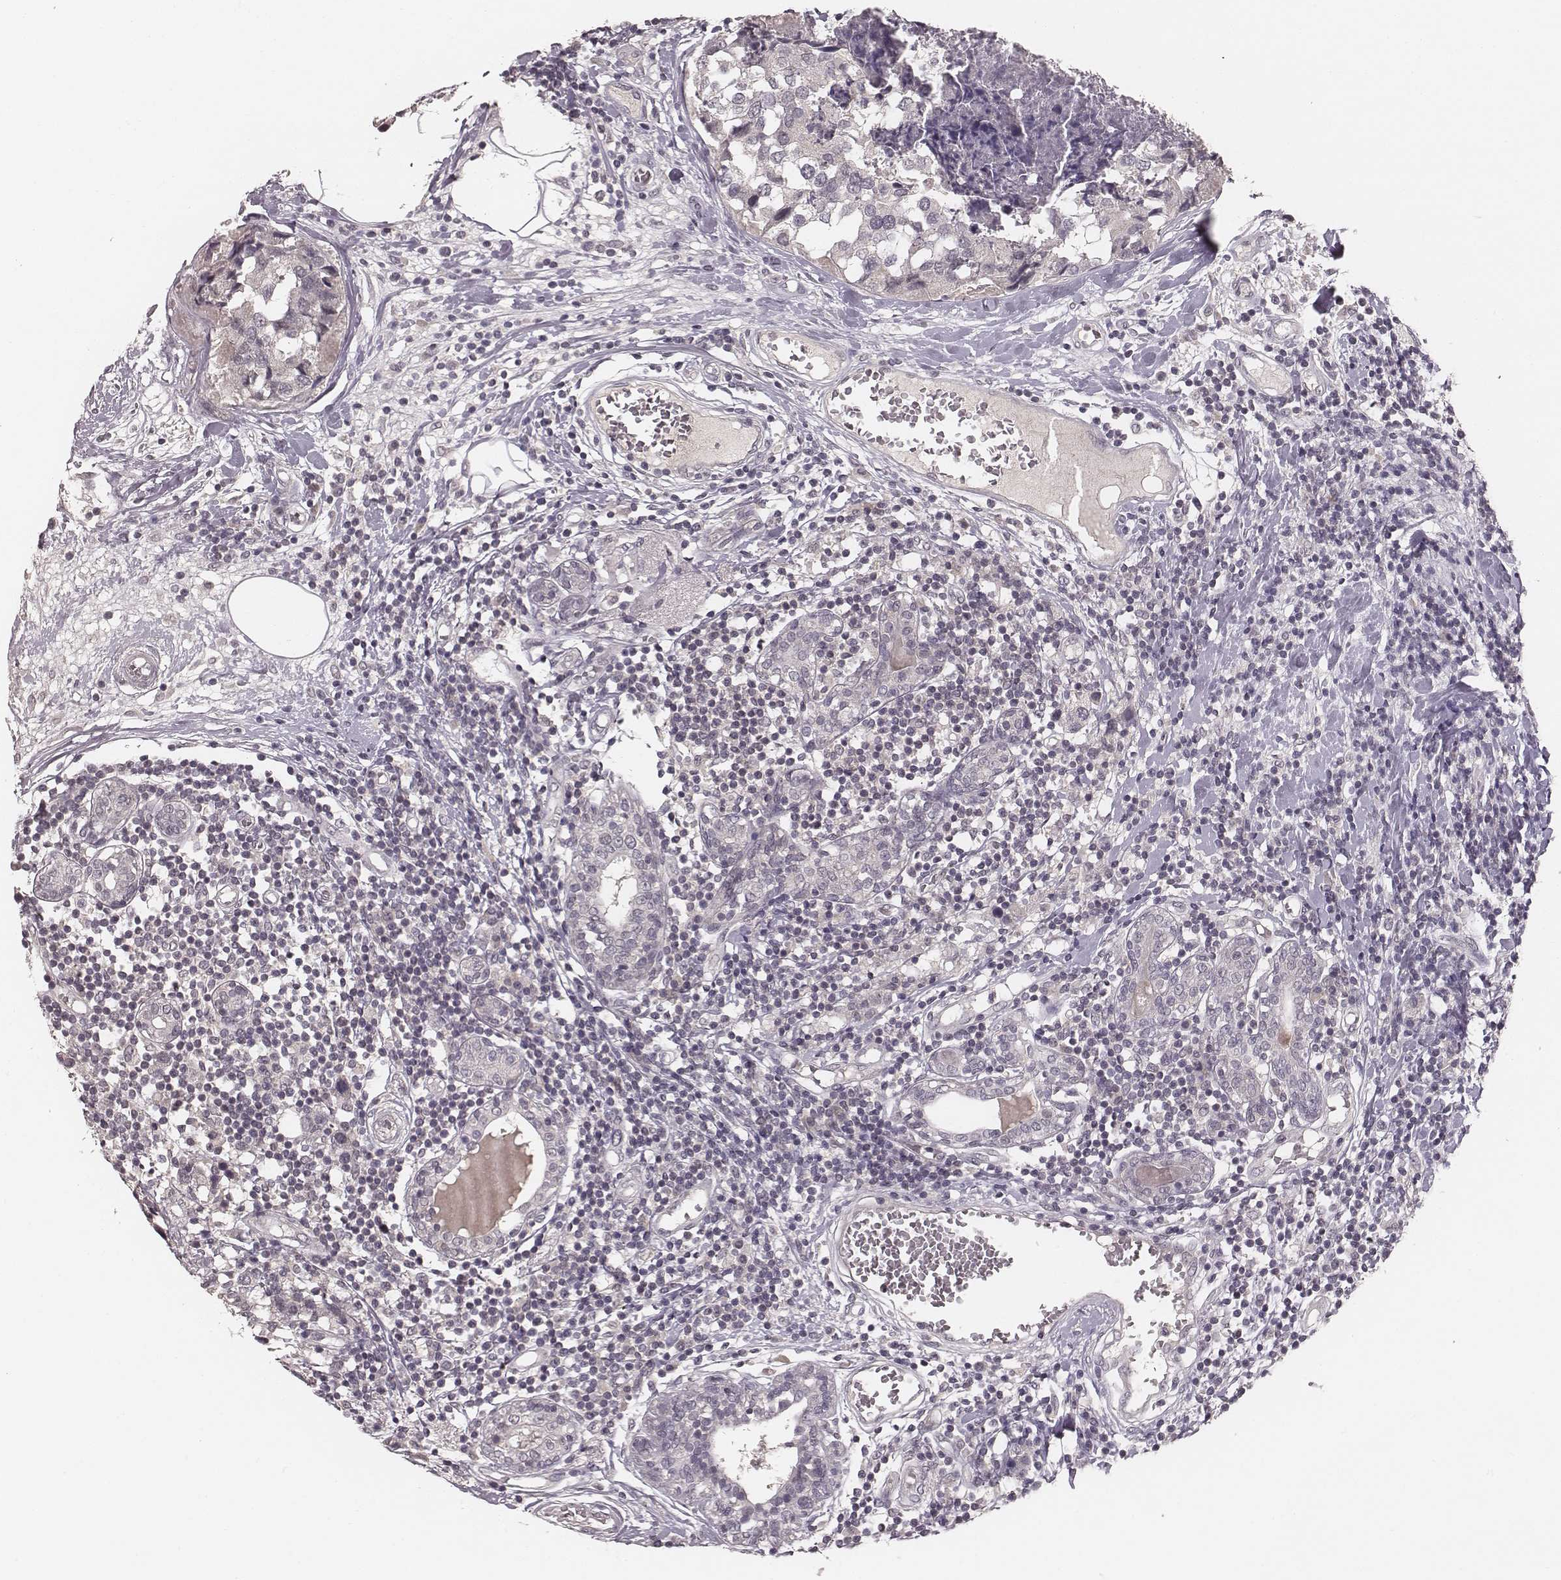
{"staining": {"intensity": "negative", "quantity": "none", "location": "none"}, "tissue": "breast cancer", "cell_type": "Tumor cells", "image_type": "cancer", "snomed": [{"axis": "morphology", "description": "Lobular carcinoma"}, {"axis": "topography", "description": "Breast"}], "caption": "Immunohistochemistry image of breast cancer stained for a protein (brown), which exhibits no expression in tumor cells. (Stains: DAB immunohistochemistry with hematoxylin counter stain, Microscopy: brightfield microscopy at high magnification).", "gene": "LY6K", "patient": {"sex": "female", "age": 59}}